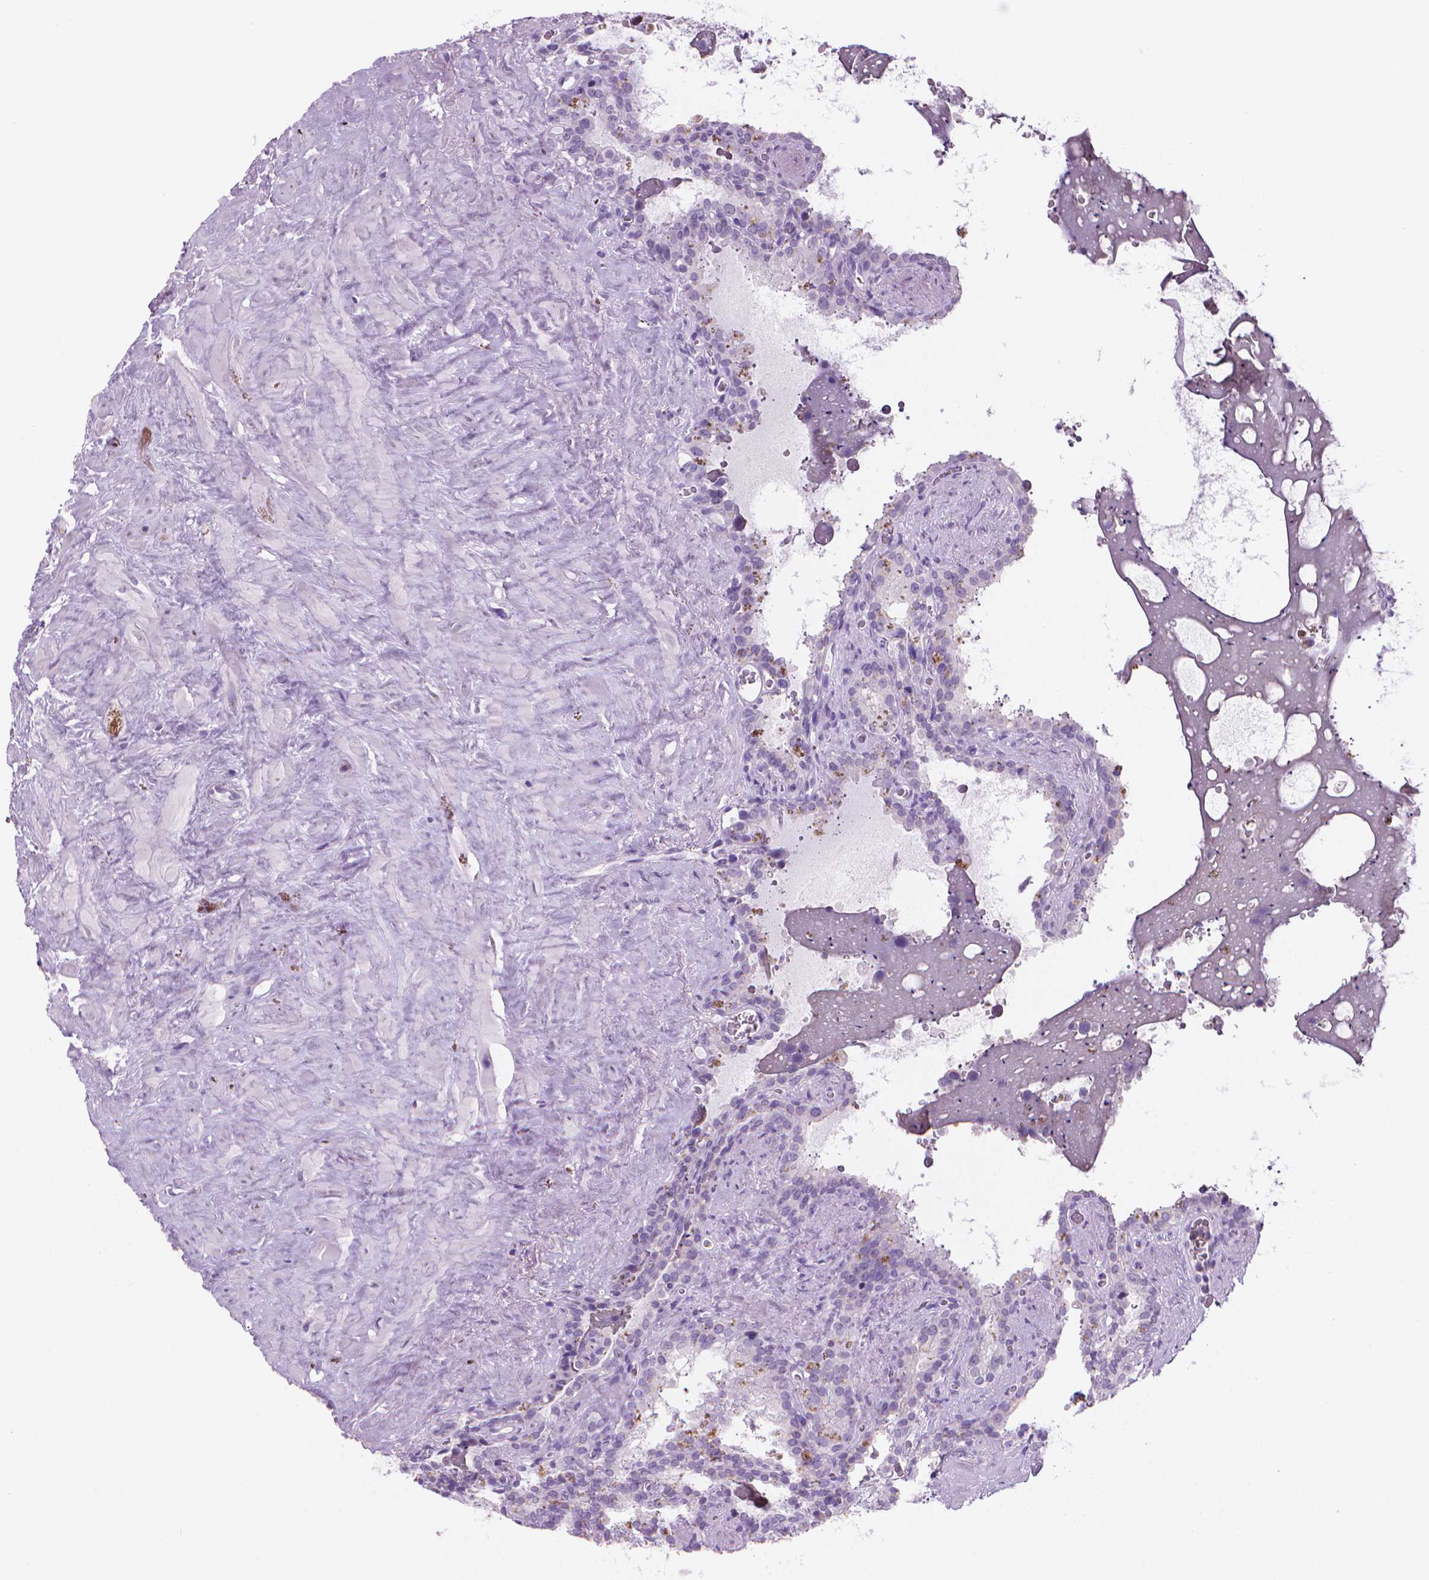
{"staining": {"intensity": "negative", "quantity": "none", "location": "none"}, "tissue": "seminal vesicle", "cell_type": "Glandular cells", "image_type": "normal", "snomed": [{"axis": "morphology", "description": "Normal tissue, NOS"}, {"axis": "topography", "description": "Prostate"}, {"axis": "topography", "description": "Seminal veicle"}], "caption": "The immunohistochemistry (IHC) image has no significant expression in glandular cells of seminal vesicle.", "gene": "ENSG00000187186", "patient": {"sex": "male", "age": 71}}